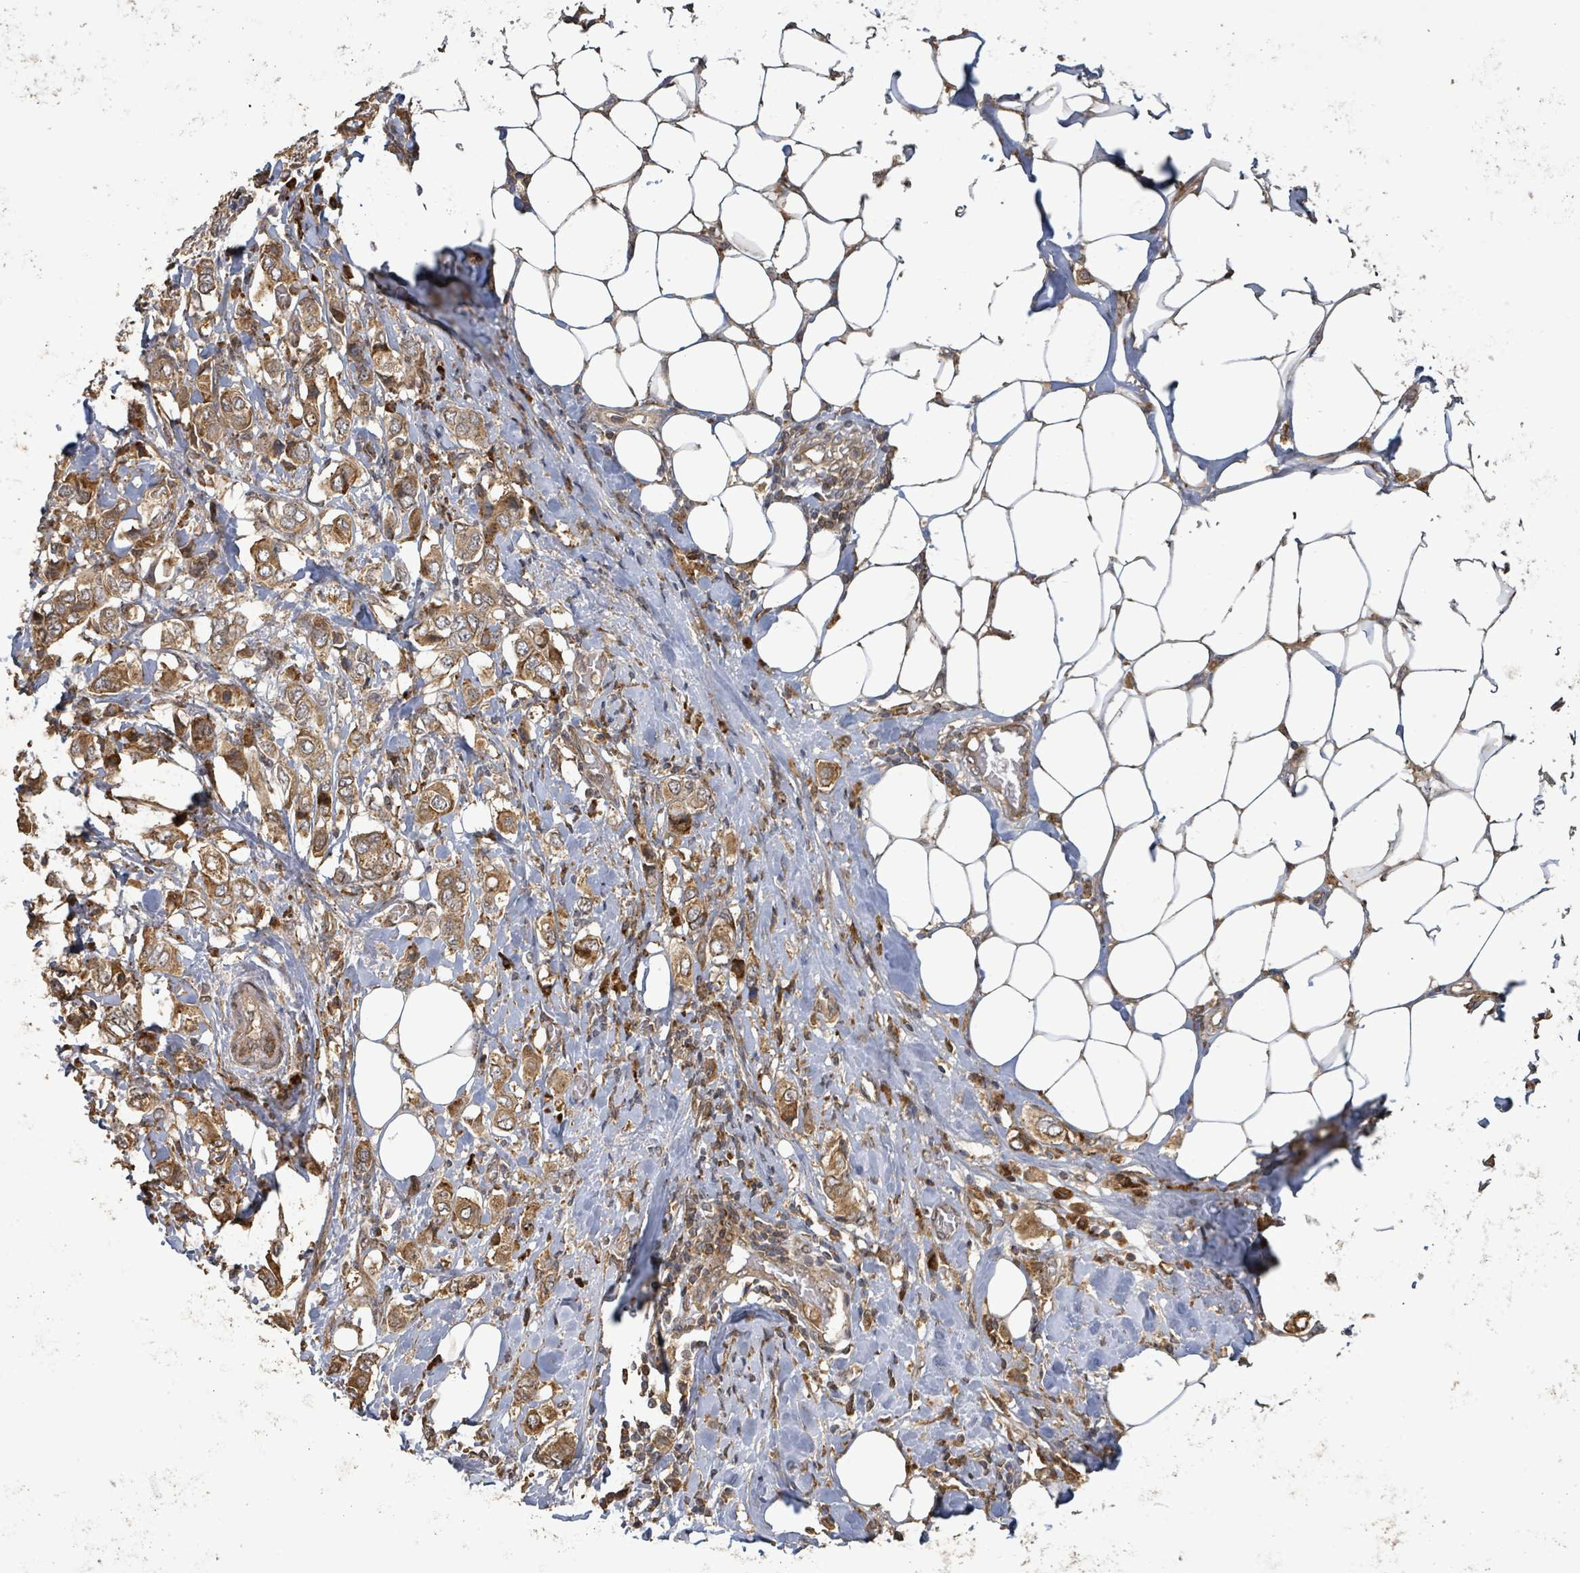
{"staining": {"intensity": "moderate", "quantity": ">75%", "location": "cytoplasmic/membranous"}, "tissue": "breast cancer", "cell_type": "Tumor cells", "image_type": "cancer", "snomed": [{"axis": "morphology", "description": "Lobular carcinoma"}, {"axis": "topography", "description": "Breast"}], "caption": "The micrograph demonstrates a brown stain indicating the presence of a protein in the cytoplasmic/membranous of tumor cells in breast cancer (lobular carcinoma).", "gene": "STARD4", "patient": {"sex": "female", "age": 51}}